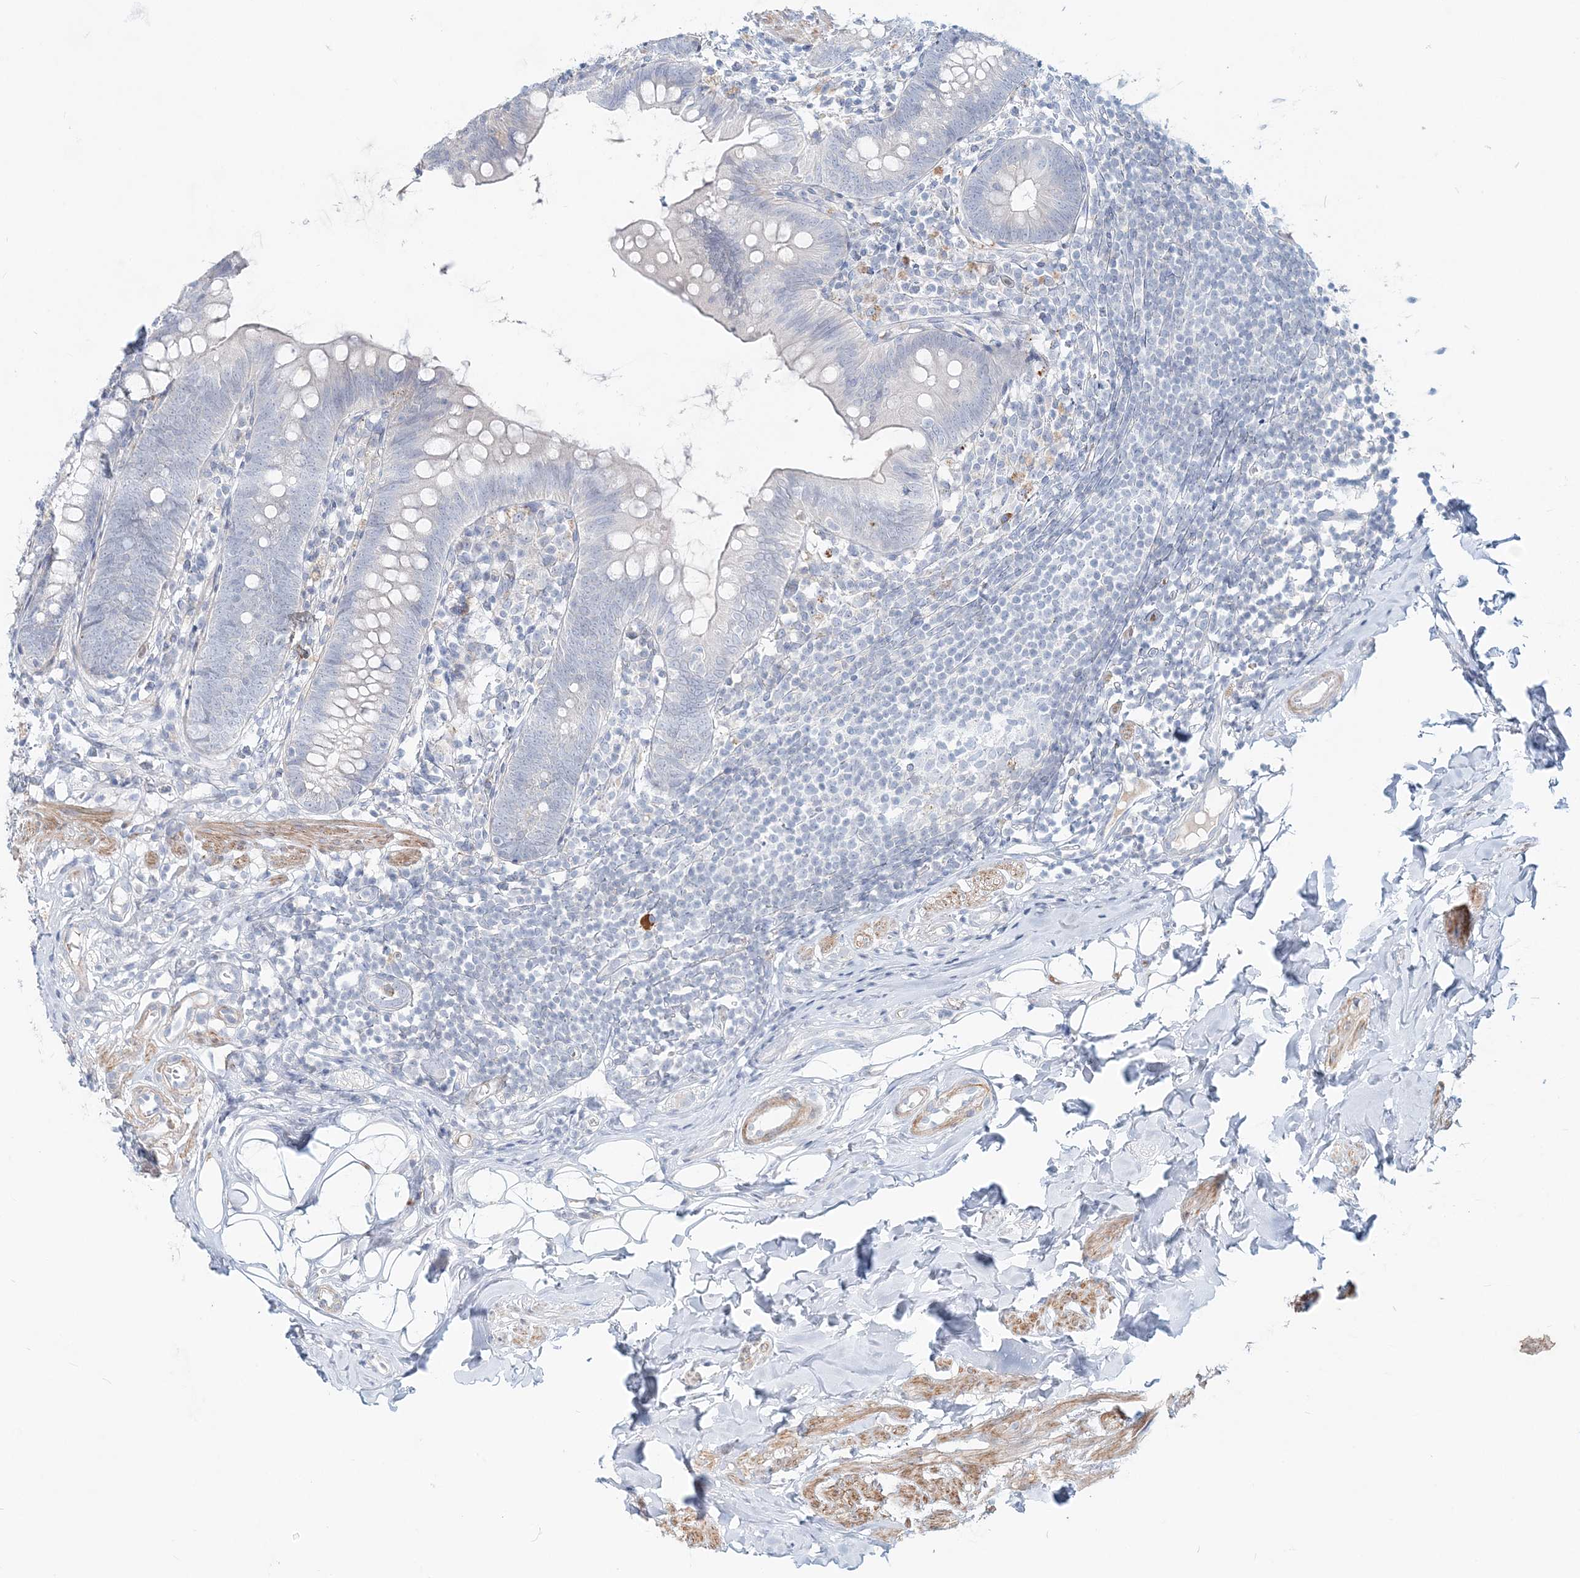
{"staining": {"intensity": "negative", "quantity": "none", "location": "none"}, "tissue": "appendix", "cell_type": "Glandular cells", "image_type": "normal", "snomed": [{"axis": "morphology", "description": "Normal tissue, NOS"}, {"axis": "topography", "description": "Appendix"}], "caption": "Human appendix stained for a protein using immunohistochemistry reveals no expression in glandular cells.", "gene": "DNAH5", "patient": {"sex": "female", "age": 62}}